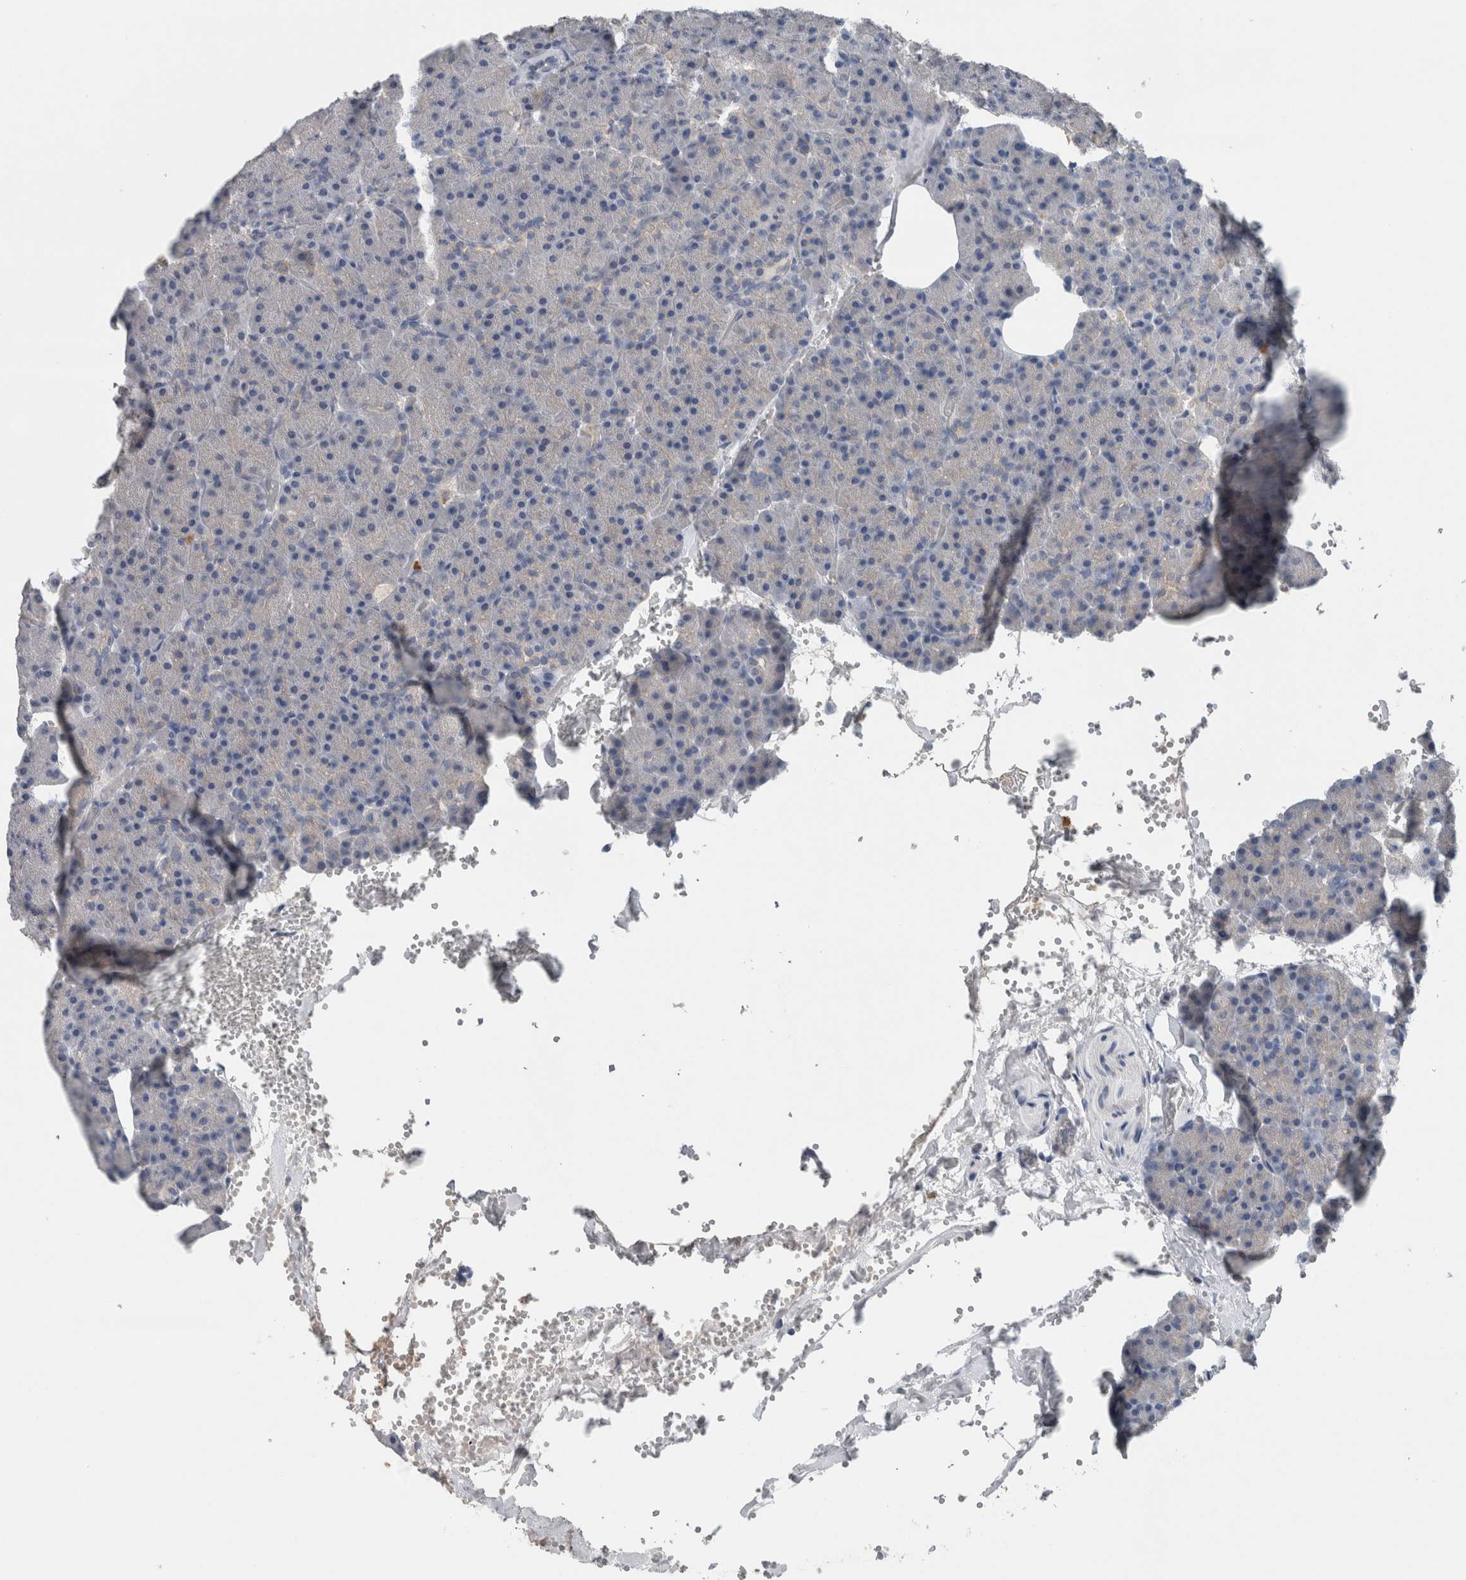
{"staining": {"intensity": "negative", "quantity": "none", "location": "none"}, "tissue": "pancreas", "cell_type": "Exocrine glandular cells", "image_type": "normal", "snomed": [{"axis": "morphology", "description": "Normal tissue, NOS"}, {"axis": "morphology", "description": "Carcinoid, malignant, NOS"}, {"axis": "topography", "description": "Pancreas"}], "caption": "Immunohistochemical staining of benign pancreas demonstrates no significant expression in exocrine glandular cells.", "gene": "CRNN", "patient": {"sex": "female", "age": 35}}